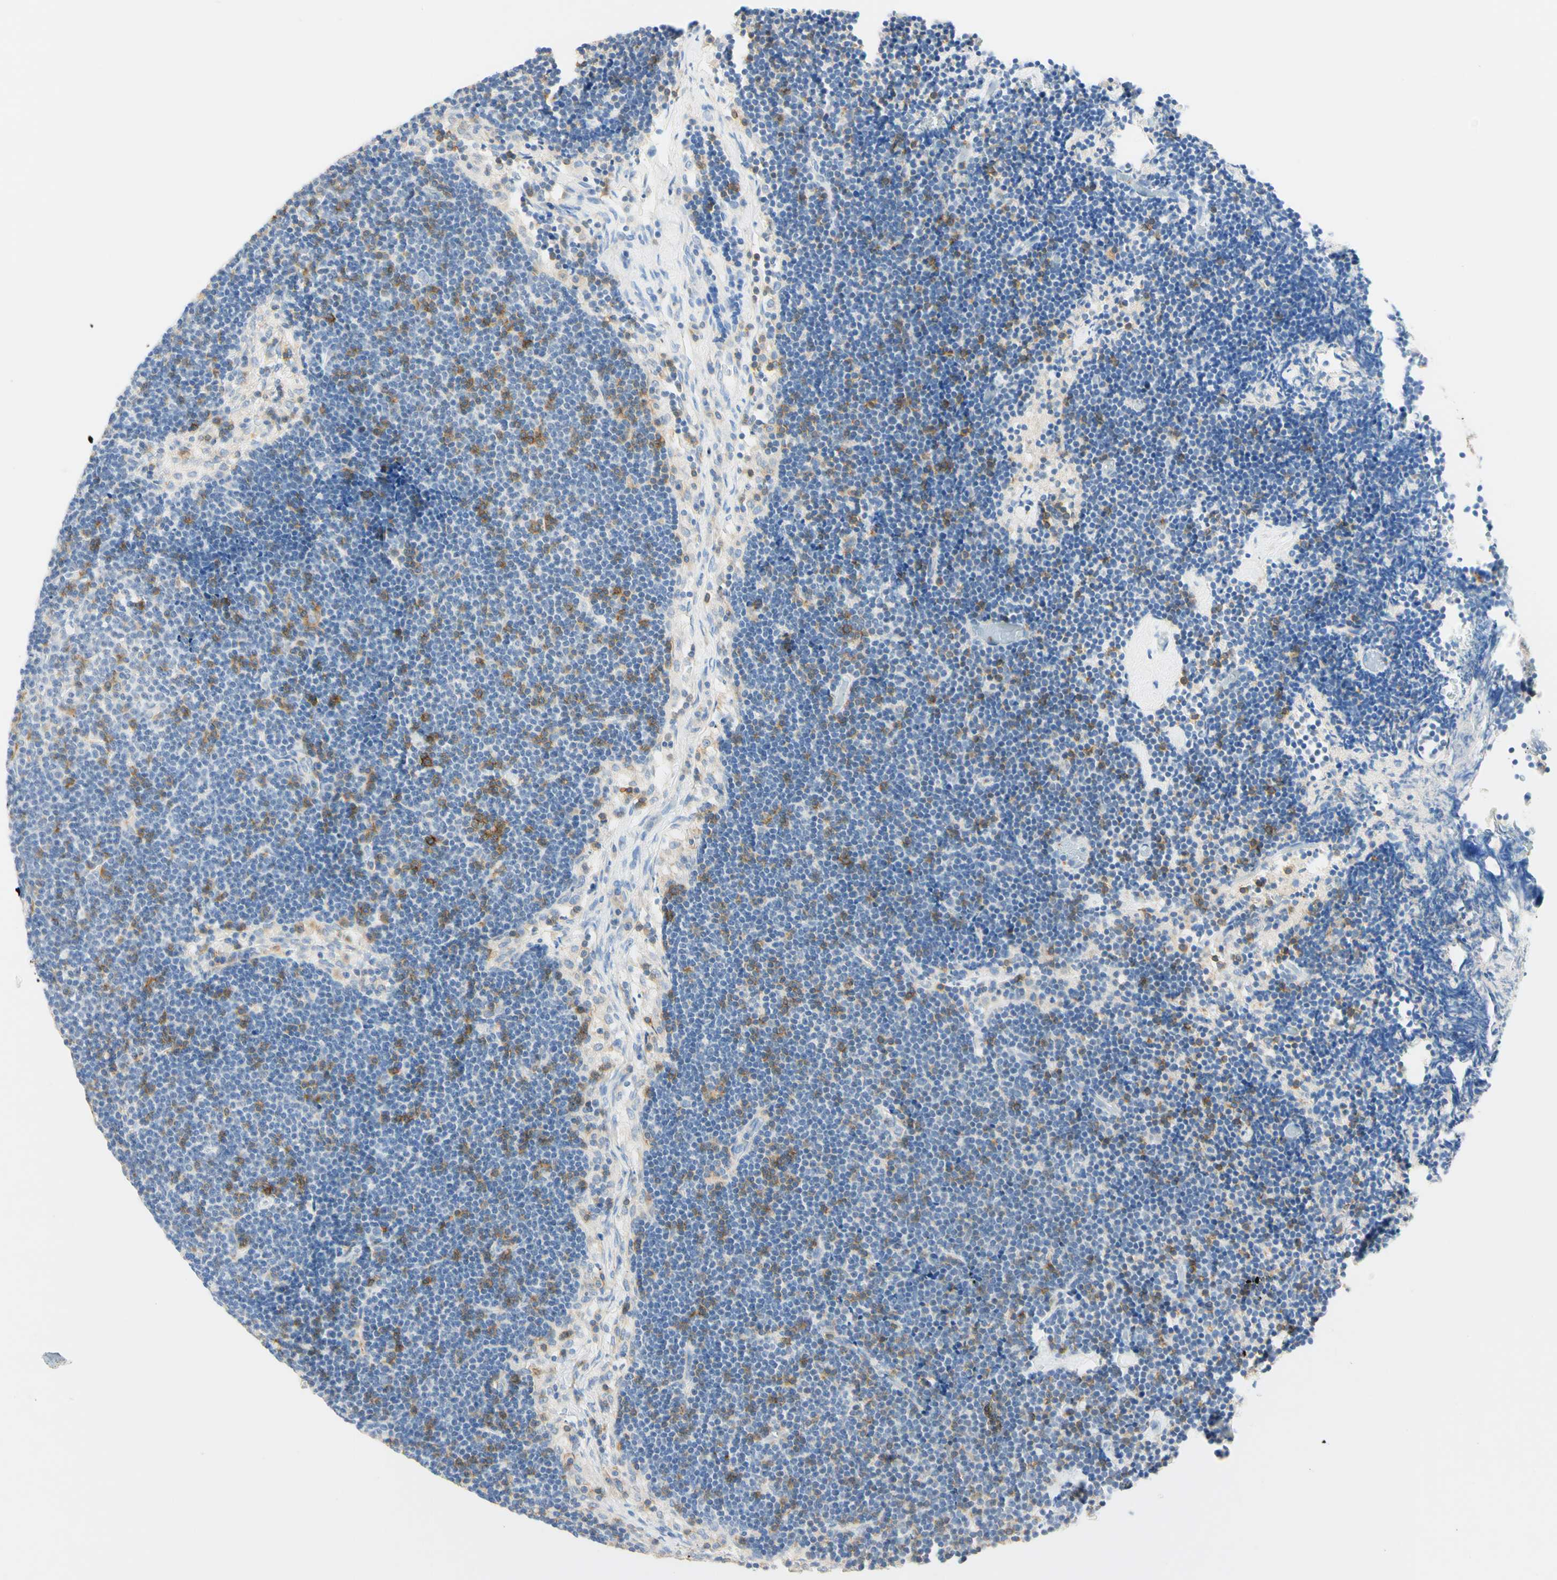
{"staining": {"intensity": "strong", "quantity": "<25%", "location": "cytoplasmic/membranous"}, "tissue": "lymph node", "cell_type": "Germinal center cells", "image_type": "normal", "snomed": [{"axis": "morphology", "description": "Normal tissue, NOS"}, {"axis": "topography", "description": "Lymph node"}], "caption": "IHC photomicrograph of benign lymph node stained for a protein (brown), which shows medium levels of strong cytoplasmic/membranous expression in approximately <25% of germinal center cells.", "gene": "LAT", "patient": {"sex": "male", "age": 63}}